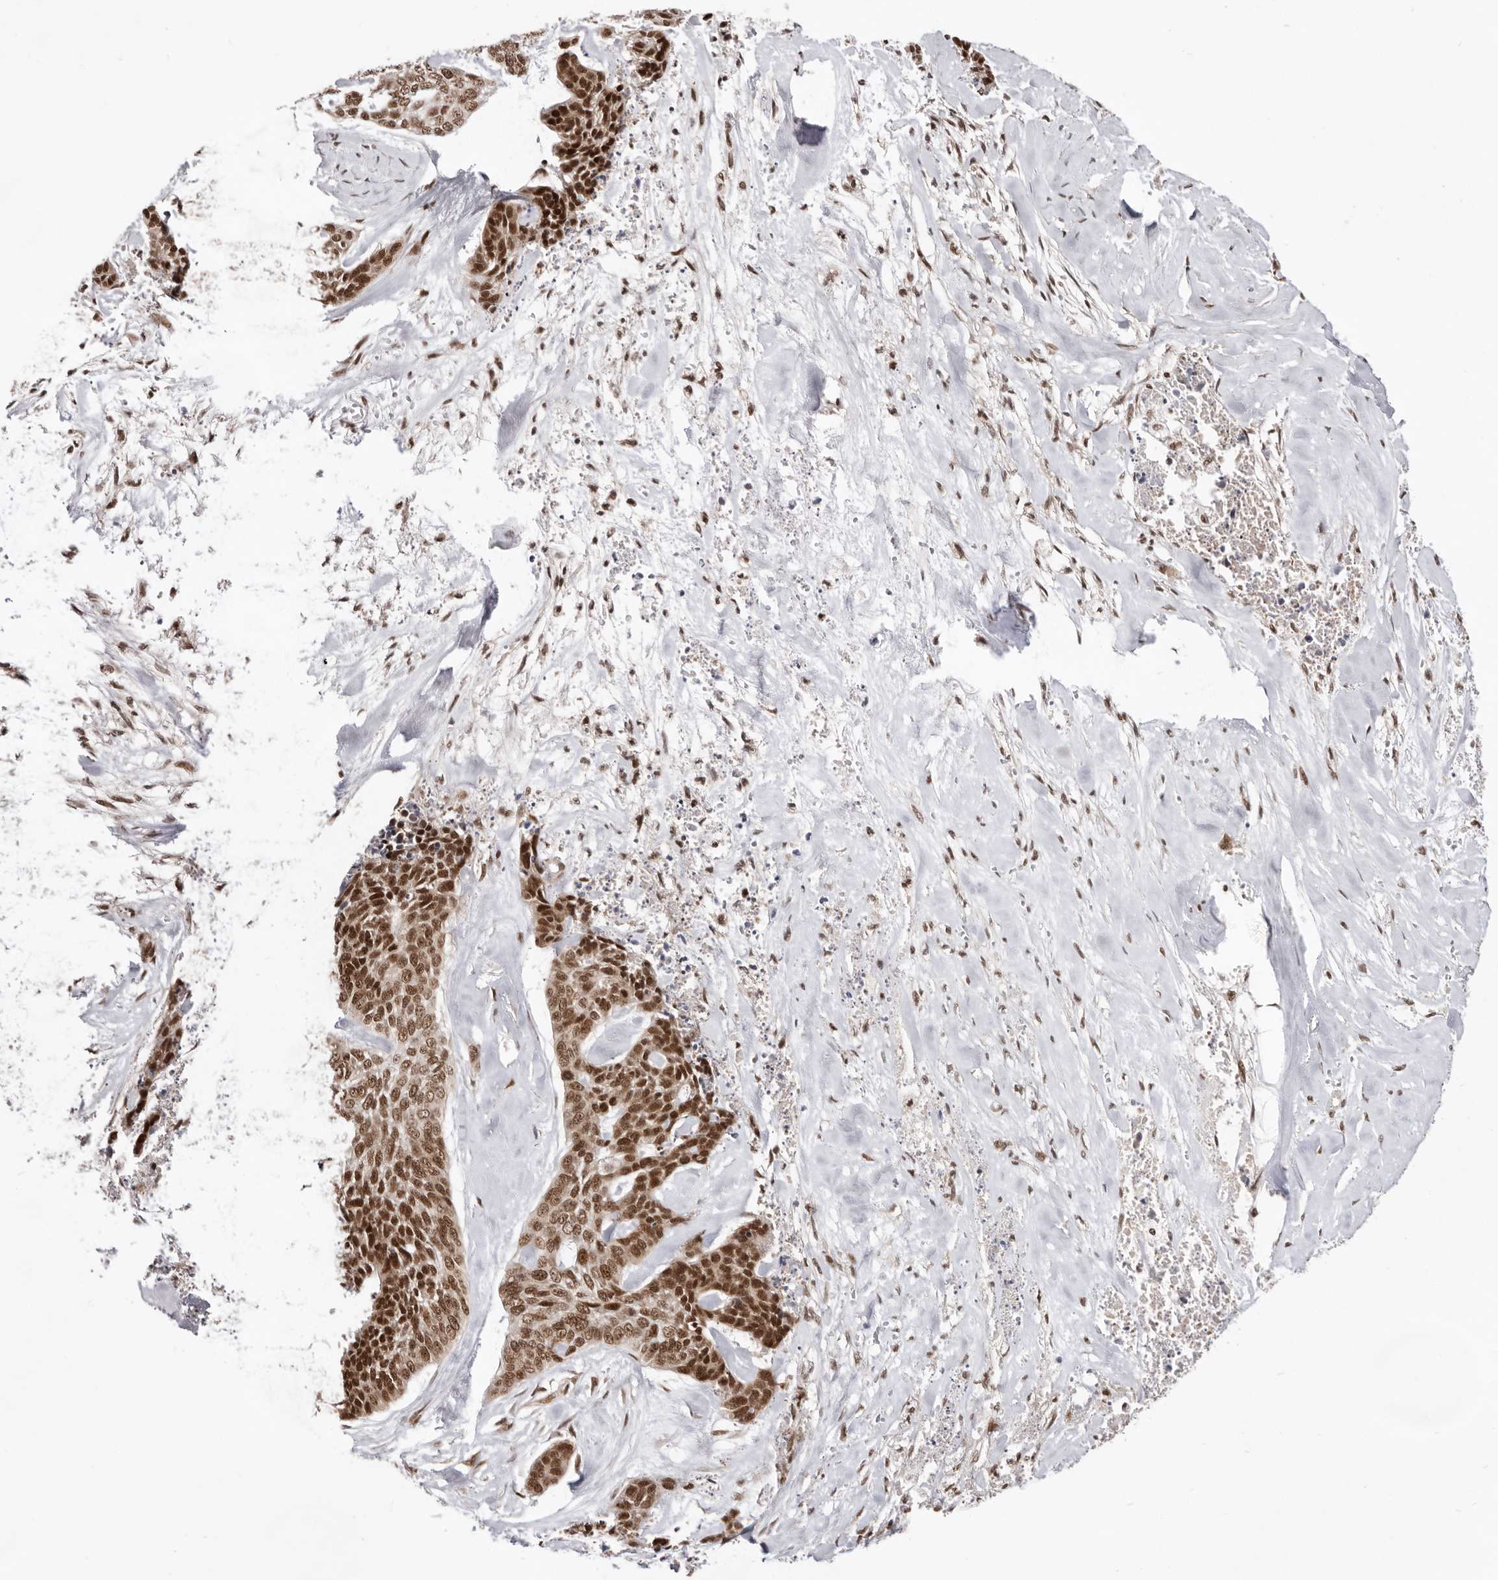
{"staining": {"intensity": "strong", "quantity": ">75%", "location": "nuclear"}, "tissue": "skin cancer", "cell_type": "Tumor cells", "image_type": "cancer", "snomed": [{"axis": "morphology", "description": "Basal cell carcinoma"}, {"axis": "topography", "description": "Skin"}], "caption": "Immunohistochemical staining of skin cancer displays high levels of strong nuclear protein staining in approximately >75% of tumor cells. The staining is performed using DAB (3,3'-diaminobenzidine) brown chromogen to label protein expression. The nuclei are counter-stained blue using hematoxylin.", "gene": "CHTOP", "patient": {"sex": "female", "age": 64}}